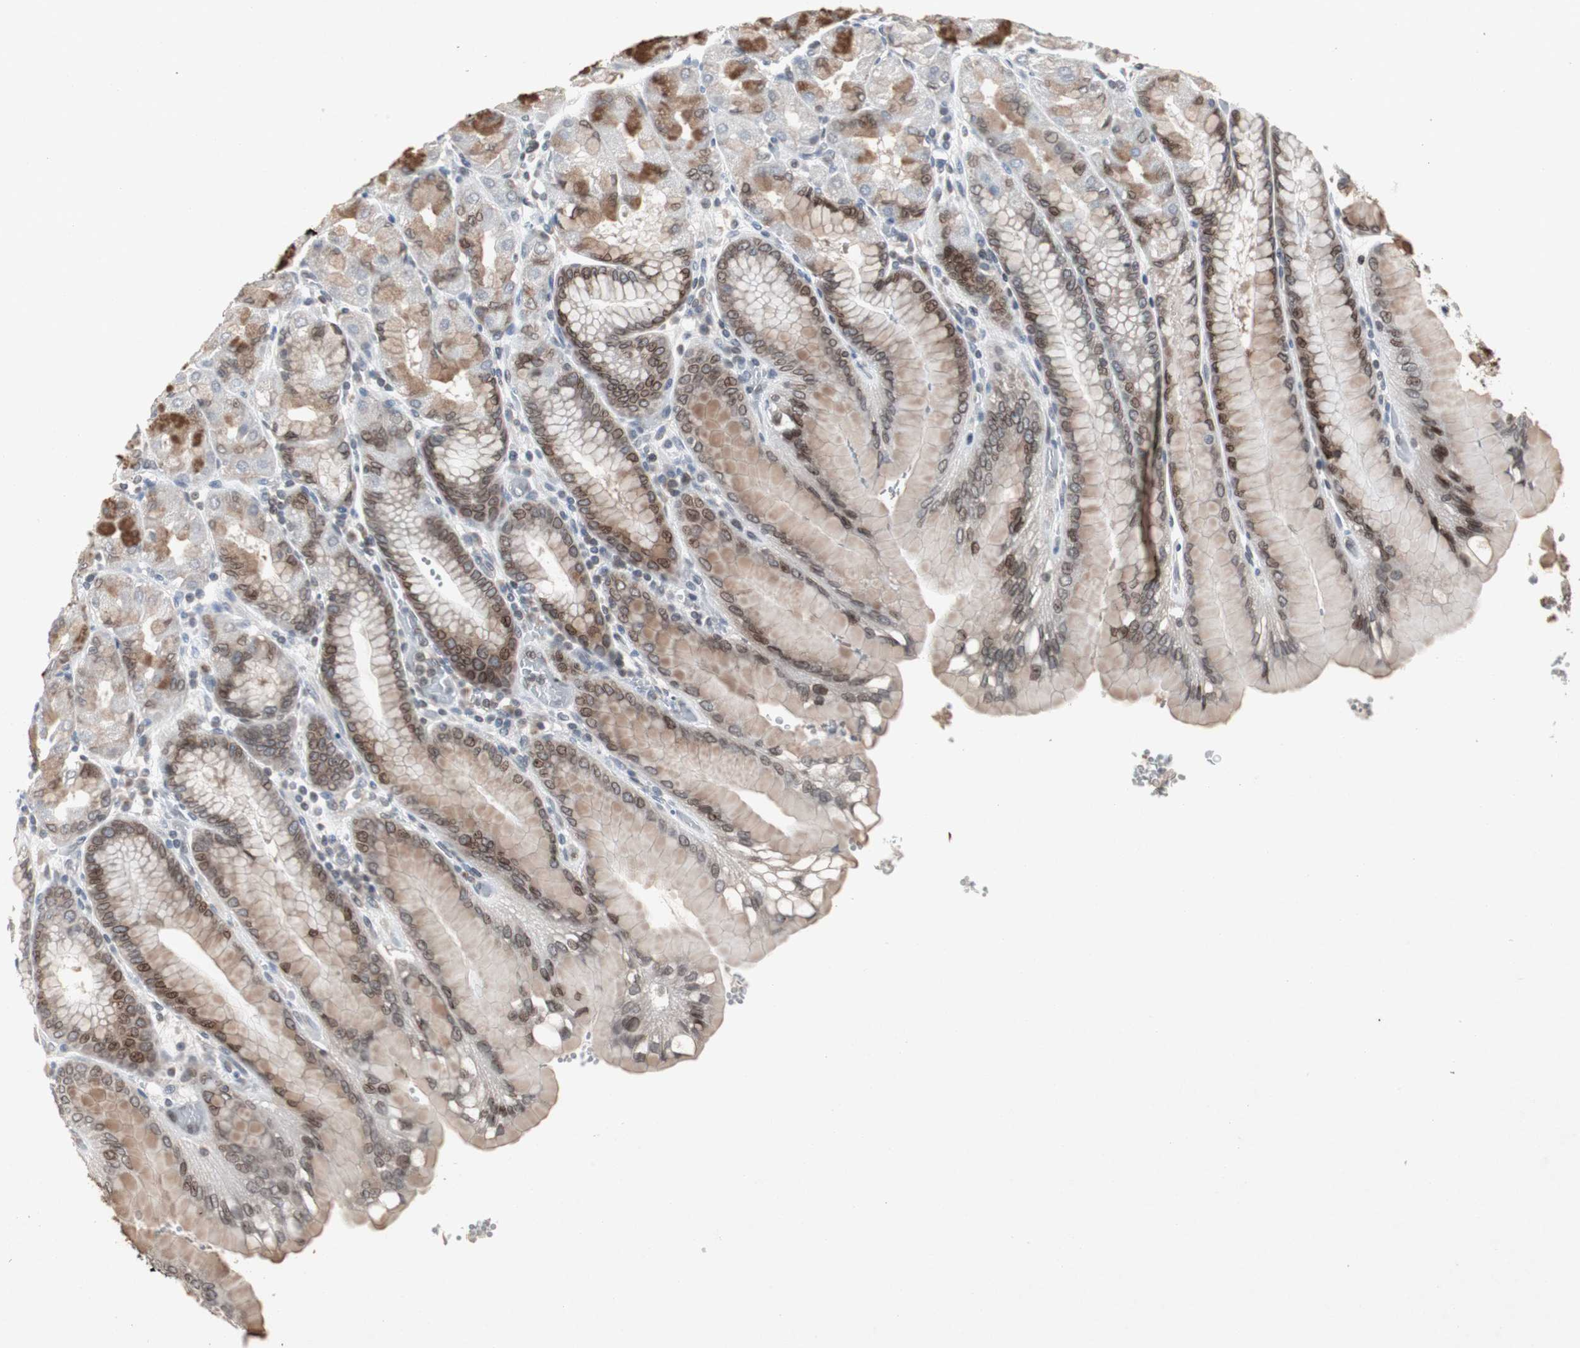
{"staining": {"intensity": "moderate", "quantity": "25%-75%", "location": "cytoplasmic/membranous,nuclear"}, "tissue": "stomach", "cell_type": "Glandular cells", "image_type": "normal", "snomed": [{"axis": "morphology", "description": "Normal tissue, NOS"}, {"axis": "topography", "description": "Stomach, upper"}, {"axis": "topography", "description": "Stomach"}], "caption": "IHC of unremarkable stomach exhibits medium levels of moderate cytoplasmic/membranous,nuclear positivity in about 25%-75% of glandular cells. (Brightfield microscopy of DAB IHC at high magnification).", "gene": "ZNF396", "patient": {"sex": "male", "age": 76}}